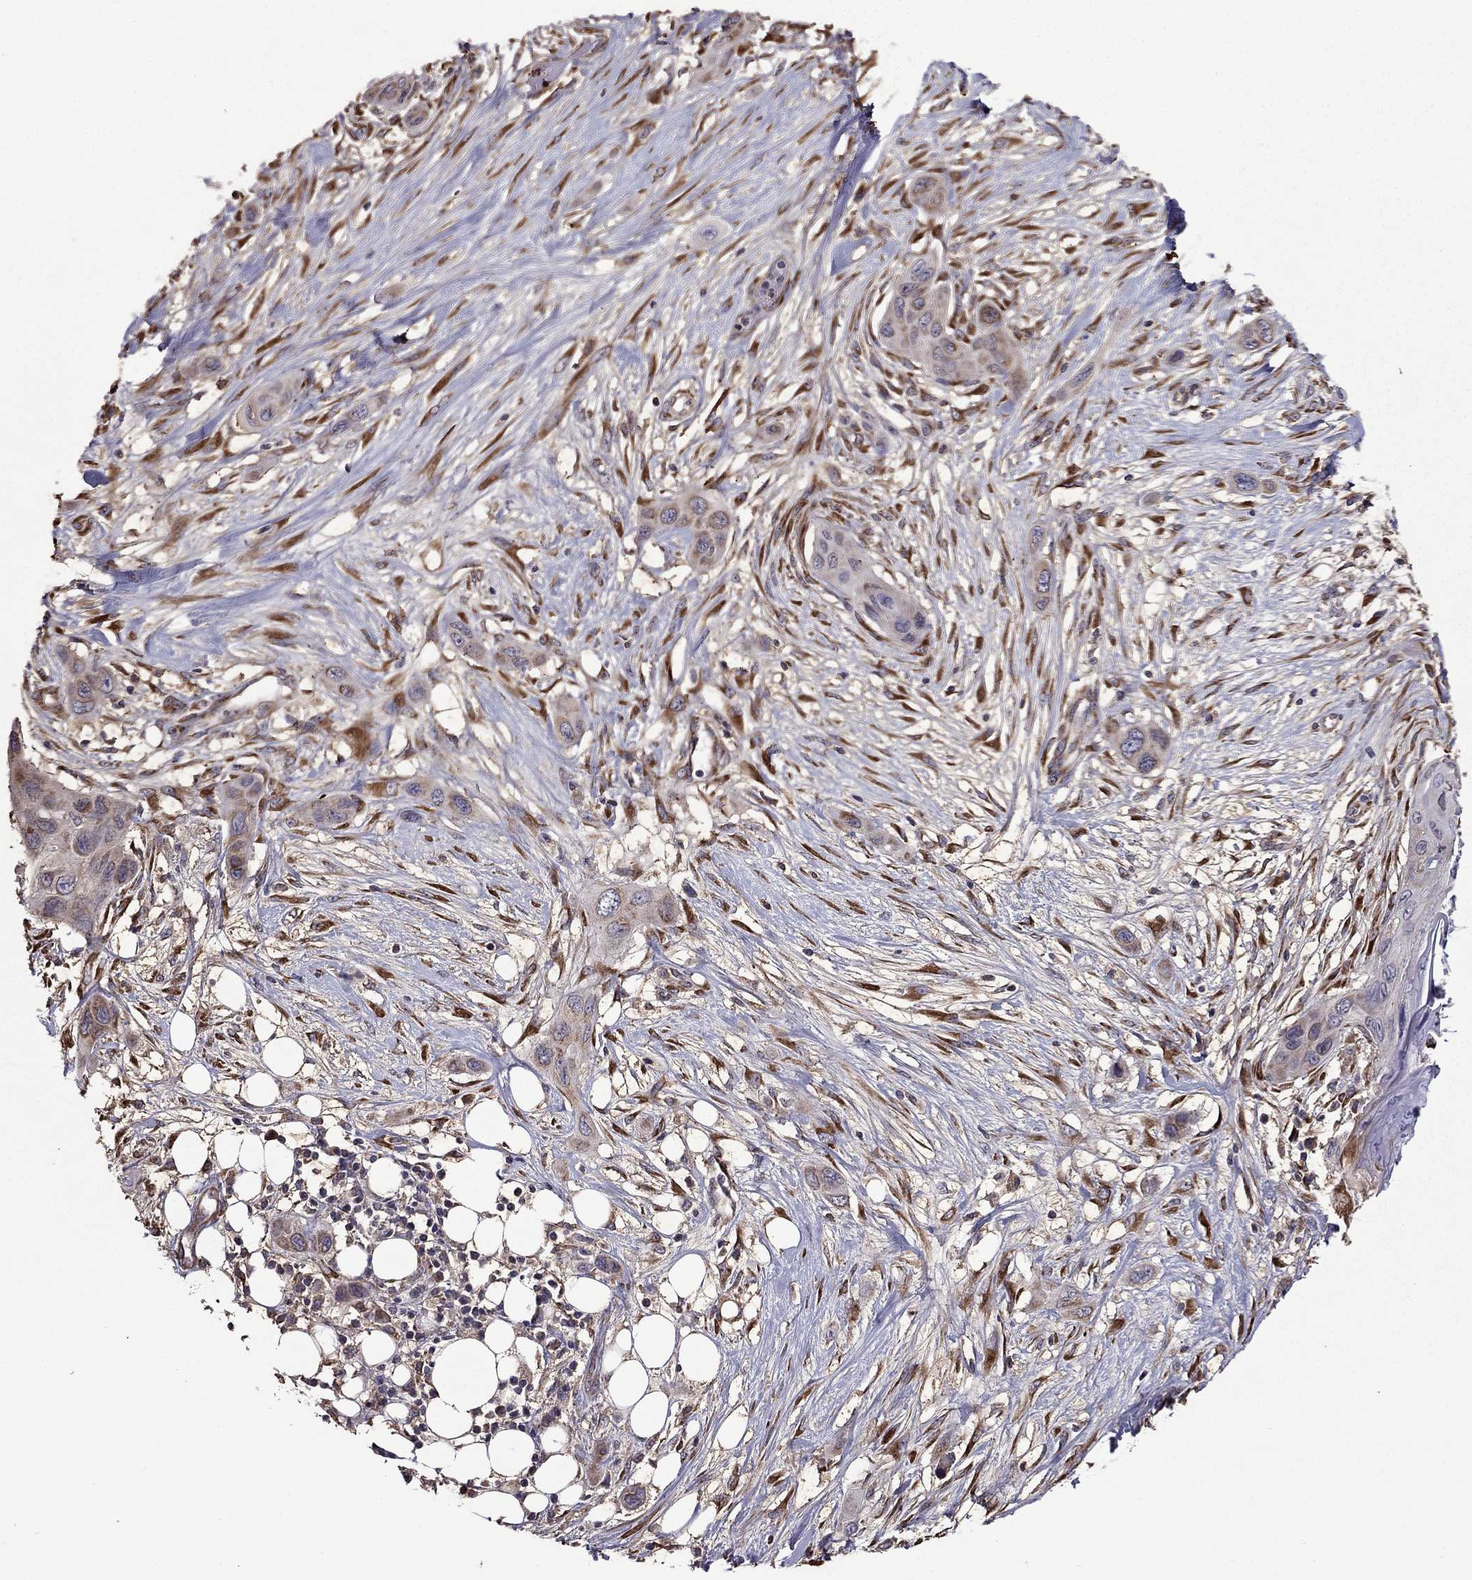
{"staining": {"intensity": "moderate", "quantity": "25%-75%", "location": "cytoplasmic/membranous"}, "tissue": "skin cancer", "cell_type": "Tumor cells", "image_type": "cancer", "snomed": [{"axis": "morphology", "description": "Squamous cell carcinoma, NOS"}, {"axis": "topography", "description": "Skin"}], "caption": "Skin squamous cell carcinoma tissue demonstrates moderate cytoplasmic/membranous expression in approximately 25%-75% of tumor cells", "gene": "IKBIP", "patient": {"sex": "male", "age": 79}}